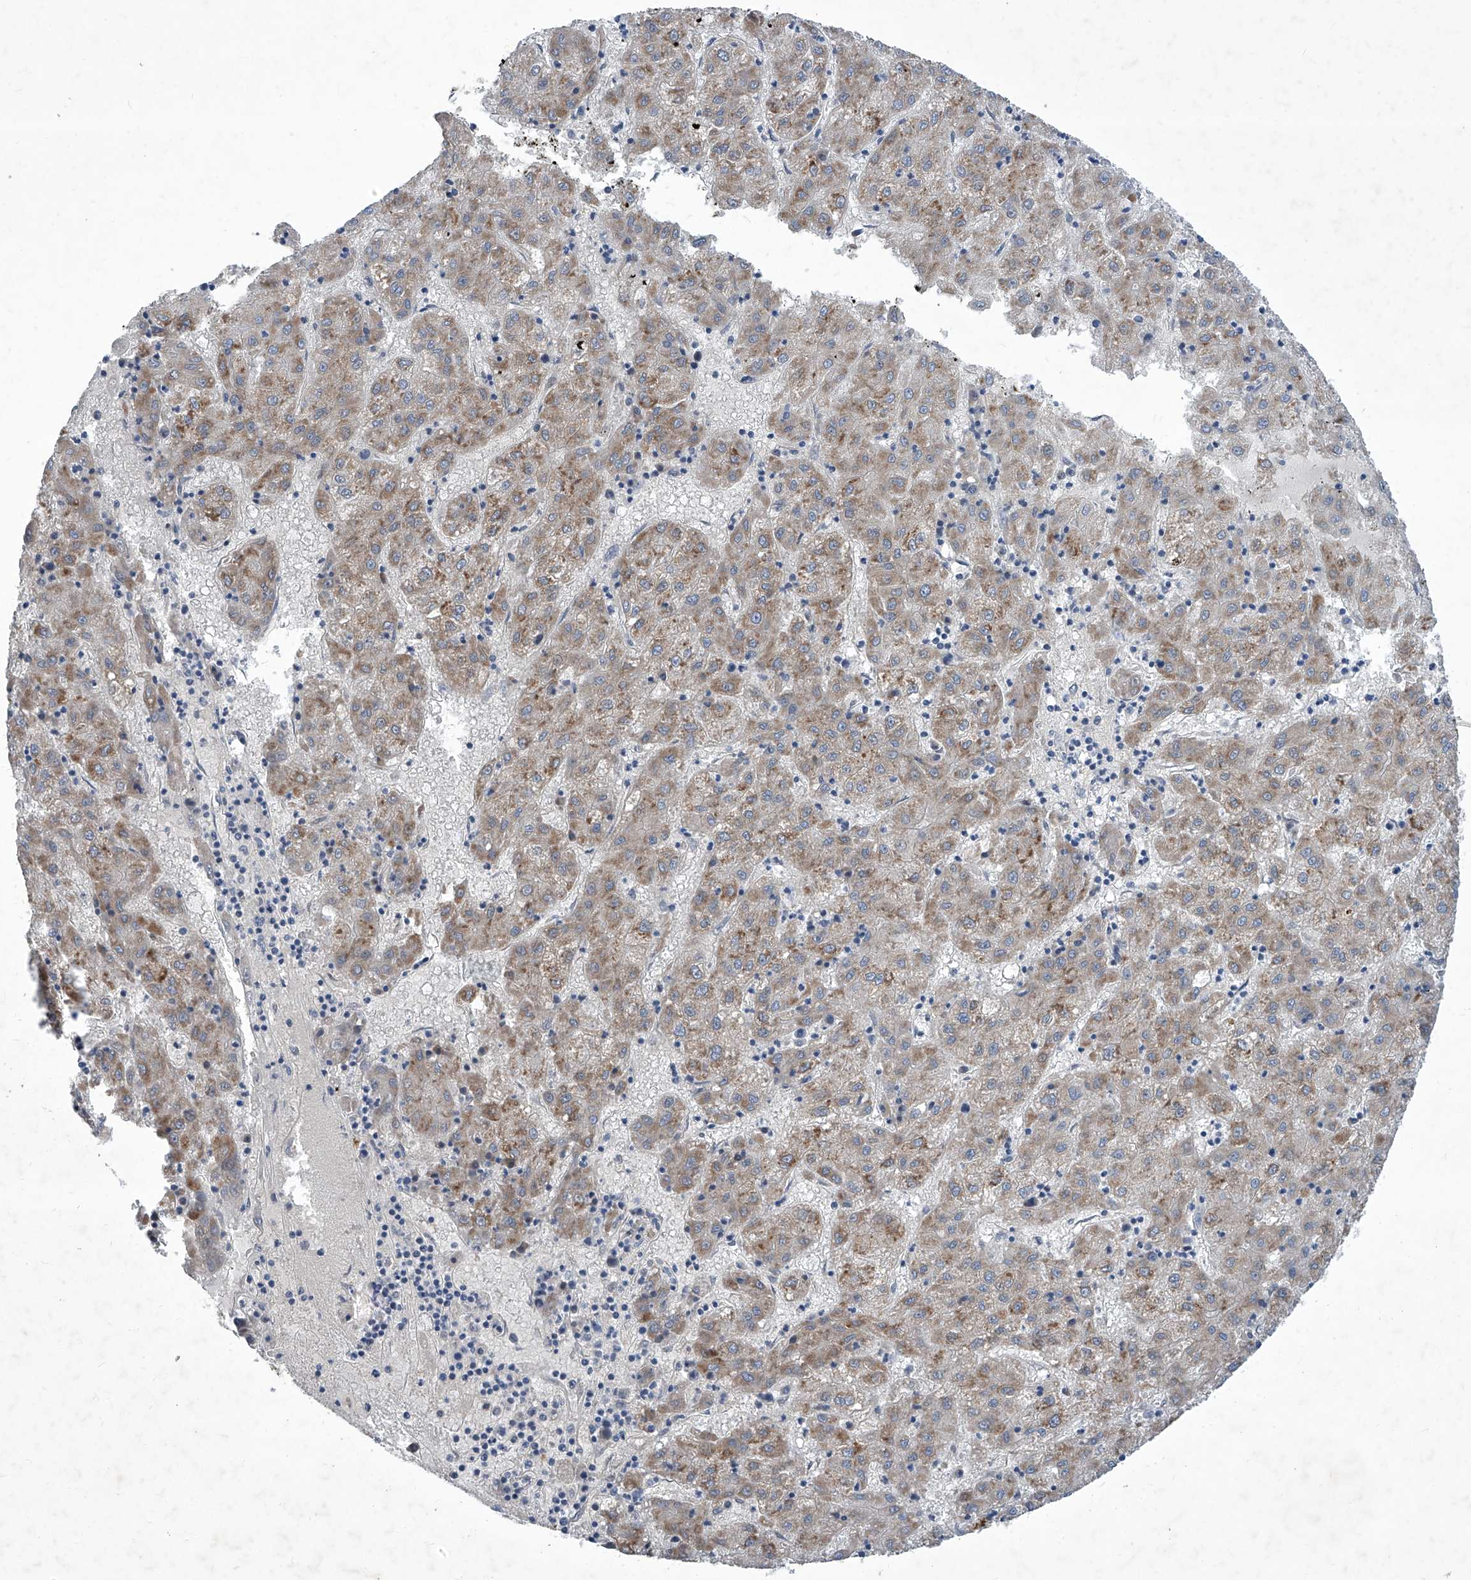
{"staining": {"intensity": "weak", "quantity": ">75%", "location": "cytoplasmic/membranous"}, "tissue": "liver cancer", "cell_type": "Tumor cells", "image_type": "cancer", "snomed": [{"axis": "morphology", "description": "Carcinoma, Hepatocellular, NOS"}, {"axis": "topography", "description": "Liver"}], "caption": "Tumor cells exhibit weak cytoplasmic/membranous expression in approximately >75% of cells in liver hepatocellular carcinoma.", "gene": "MTARC1", "patient": {"sex": "male", "age": 72}}